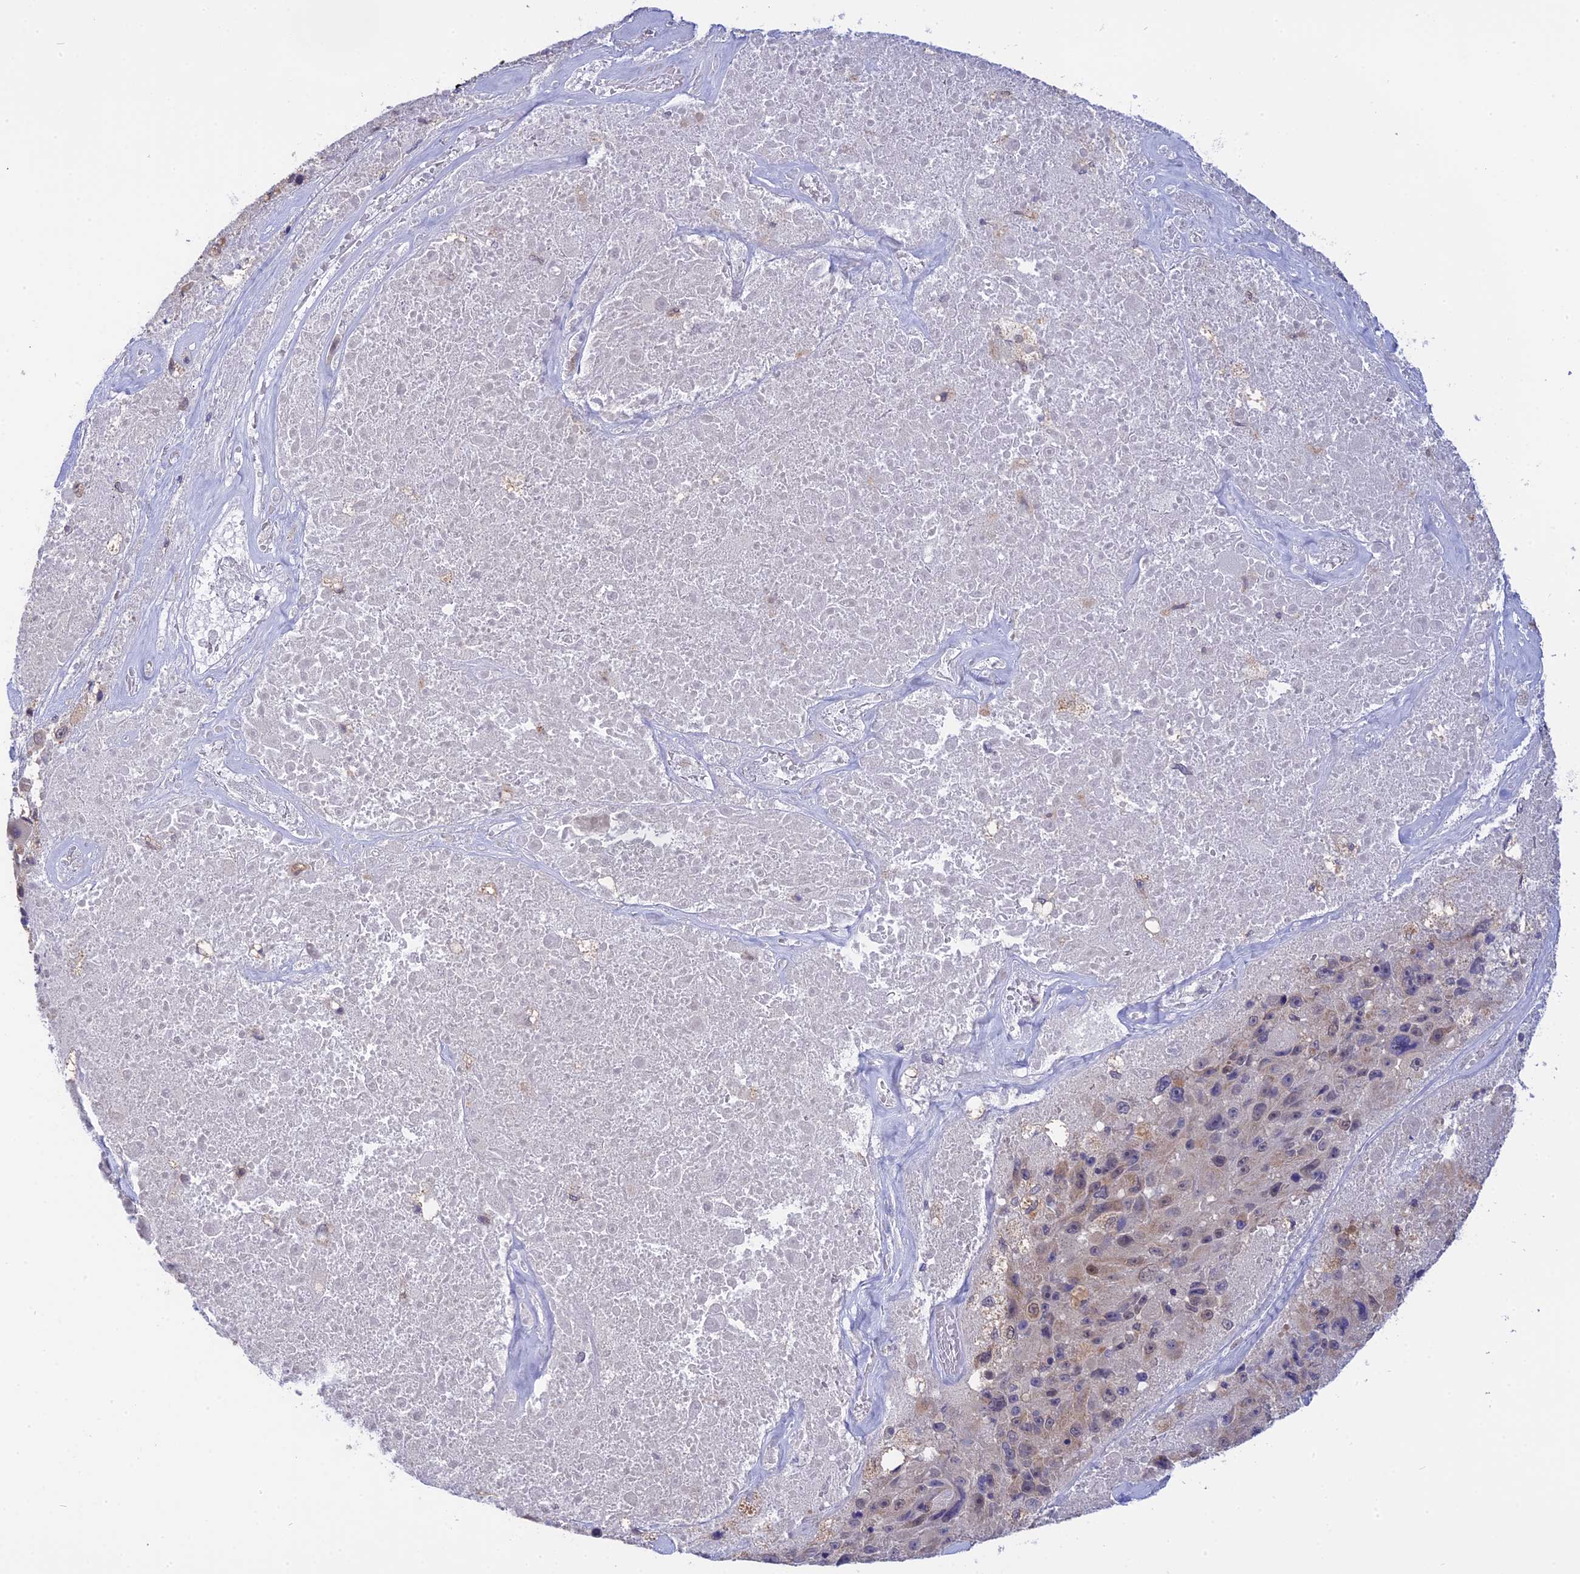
{"staining": {"intensity": "moderate", "quantity": "<25%", "location": "nuclear"}, "tissue": "melanoma", "cell_type": "Tumor cells", "image_type": "cancer", "snomed": [{"axis": "morphology", "description": "Malignant melanoma, Metastatic site"}, {"axis": "topography", "description": "Lymph node"}], "caption": "Immunohistochemical staining of malignant melanoma (metastatic site) exhibits moderate nuclear protein expression in approximately <25% of tumor cells.", "gene": "KCTD14", "patient": {"sex": "male", "age": 62}}